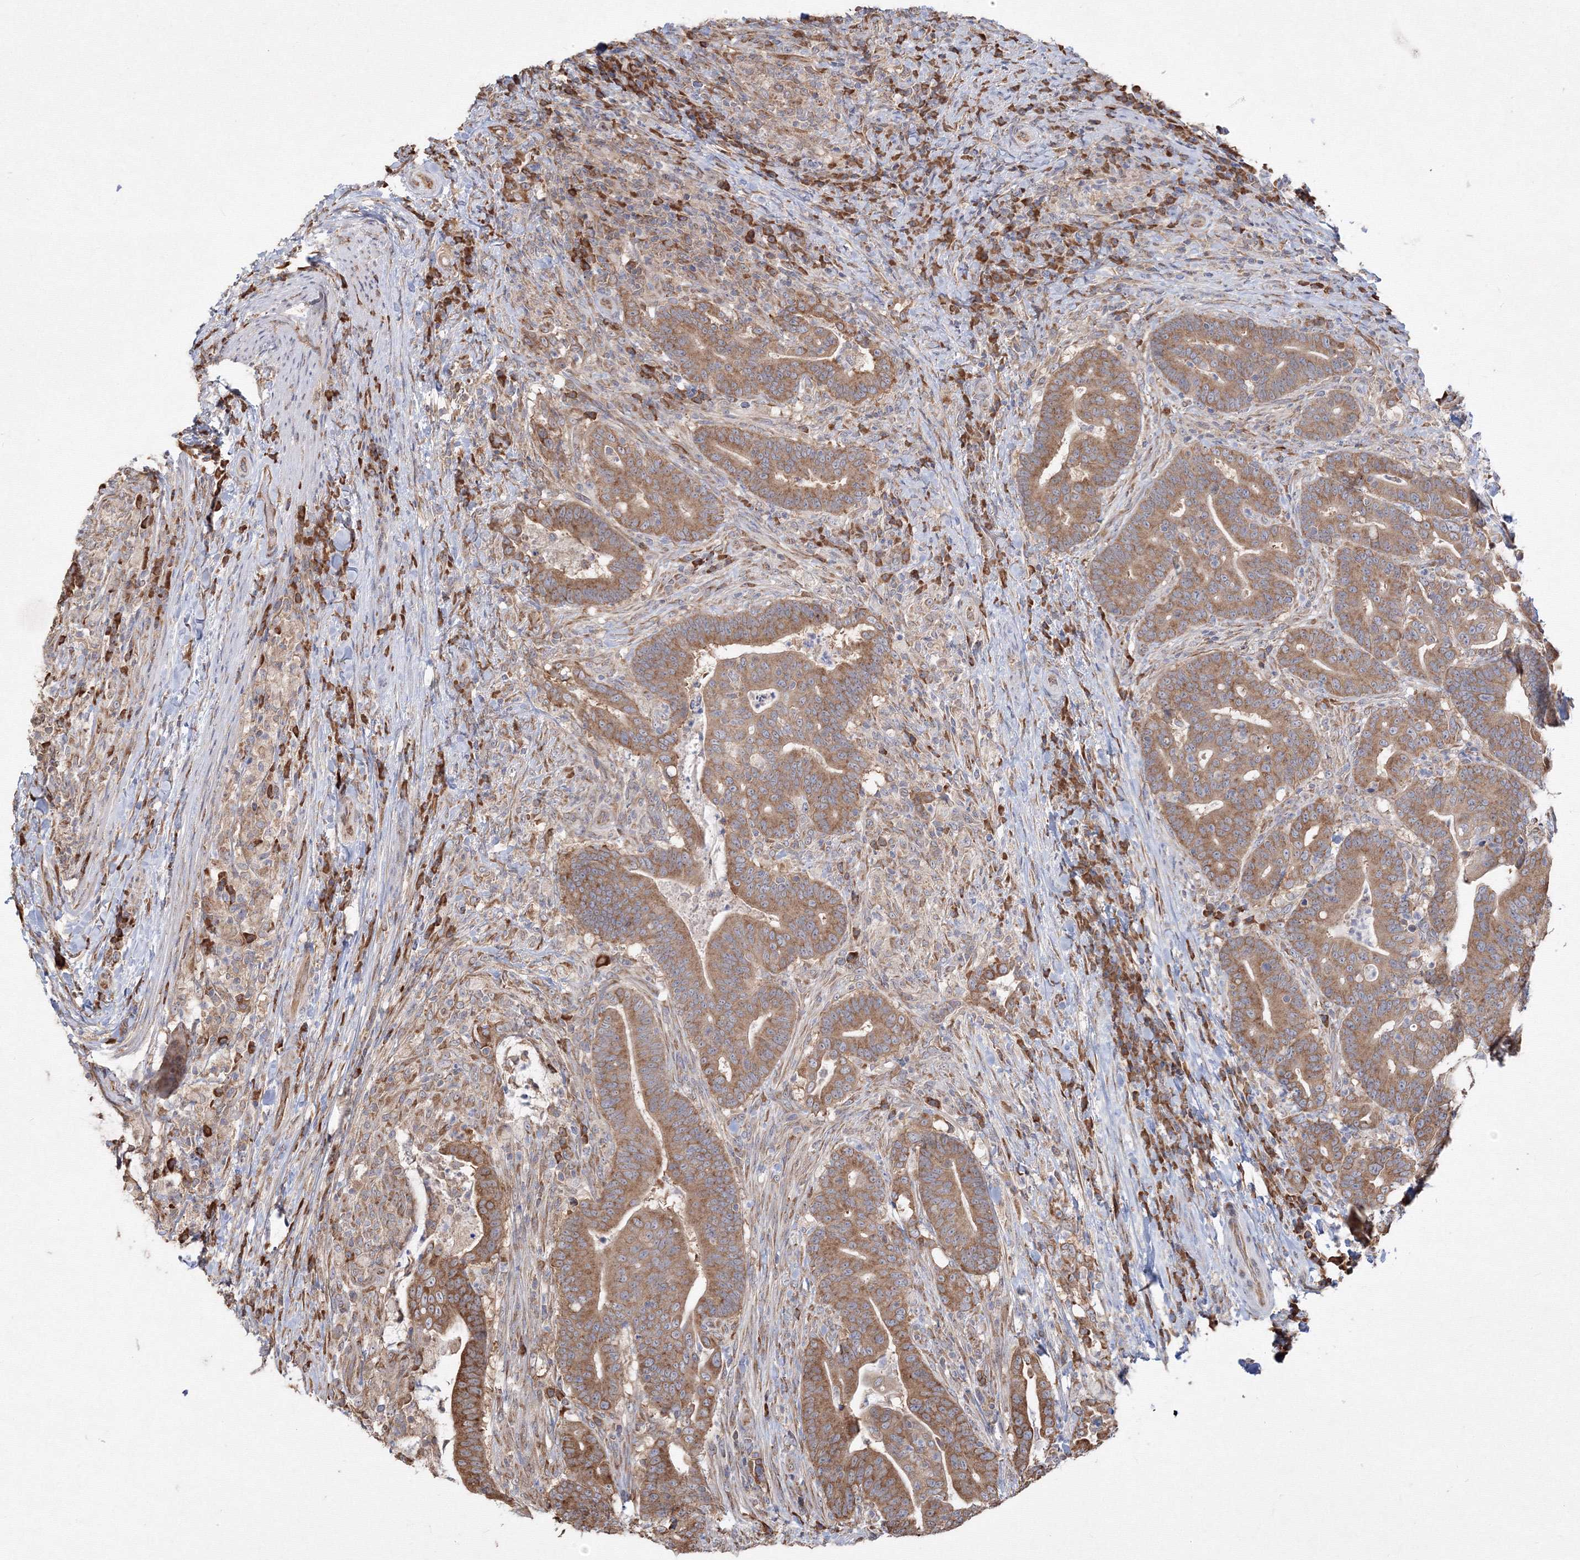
{"staining": {"intensity": "moderate", "quantity": ">75%", "location": "cytoplasmic/membranous"}, "tissue": "colorectal cancer", "cell_type": "Tumor cells", "image_type": "cancer", "snomed": [{"axis": "morphology", "description": "Adenocarcinoma, NOS"}, {"axis": "topography", "description": "Colon"}], "caption": "The micrograph exhibits a brown stain indicating the presence of a protein in the cytoplasmic/membranous of tumor cells in colorectal cancer.", "gene": "FBXL8", "patient": {"sex": "female", "age": 66}}